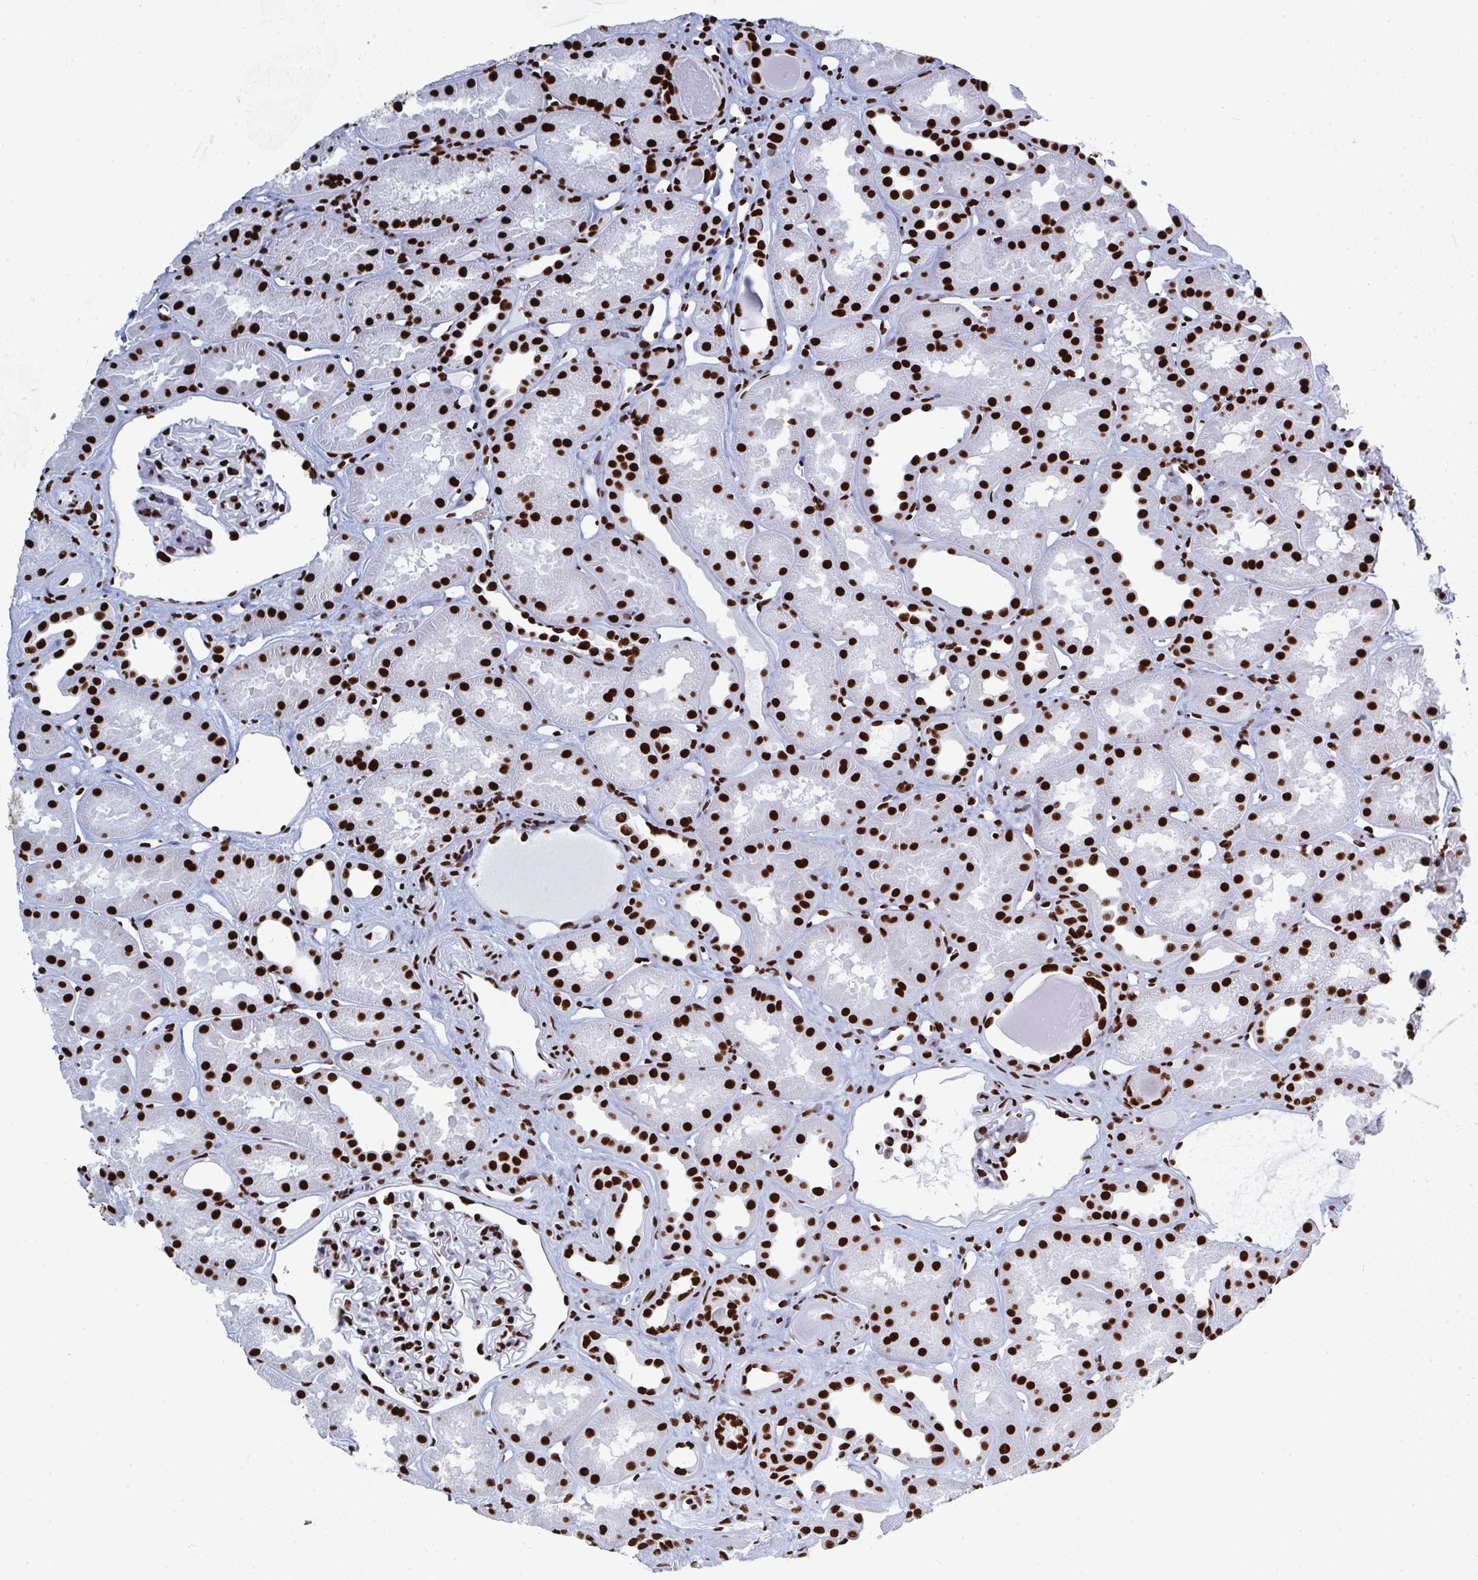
{"staining": {"intensity": "strong", "quantity": ">75%", "location": "nuclear"}, "tissue": "kidney", "cell_type": "Cells in glomeruli", "image_type": "normal", "snomed": [{"axis": "morphology", "description": "Normal tissue, NOS"}, {"axis": "topography", "description": "Kidney"}], "caption": "The photomicrograph exhibits immunohistochemical staining of normal kidney. There is strong nuclear expression is appreciated in approximately >75% of cells in glomeruli.", "gene": "GAR1", "patient": {"sex": "male", "age": 61}}